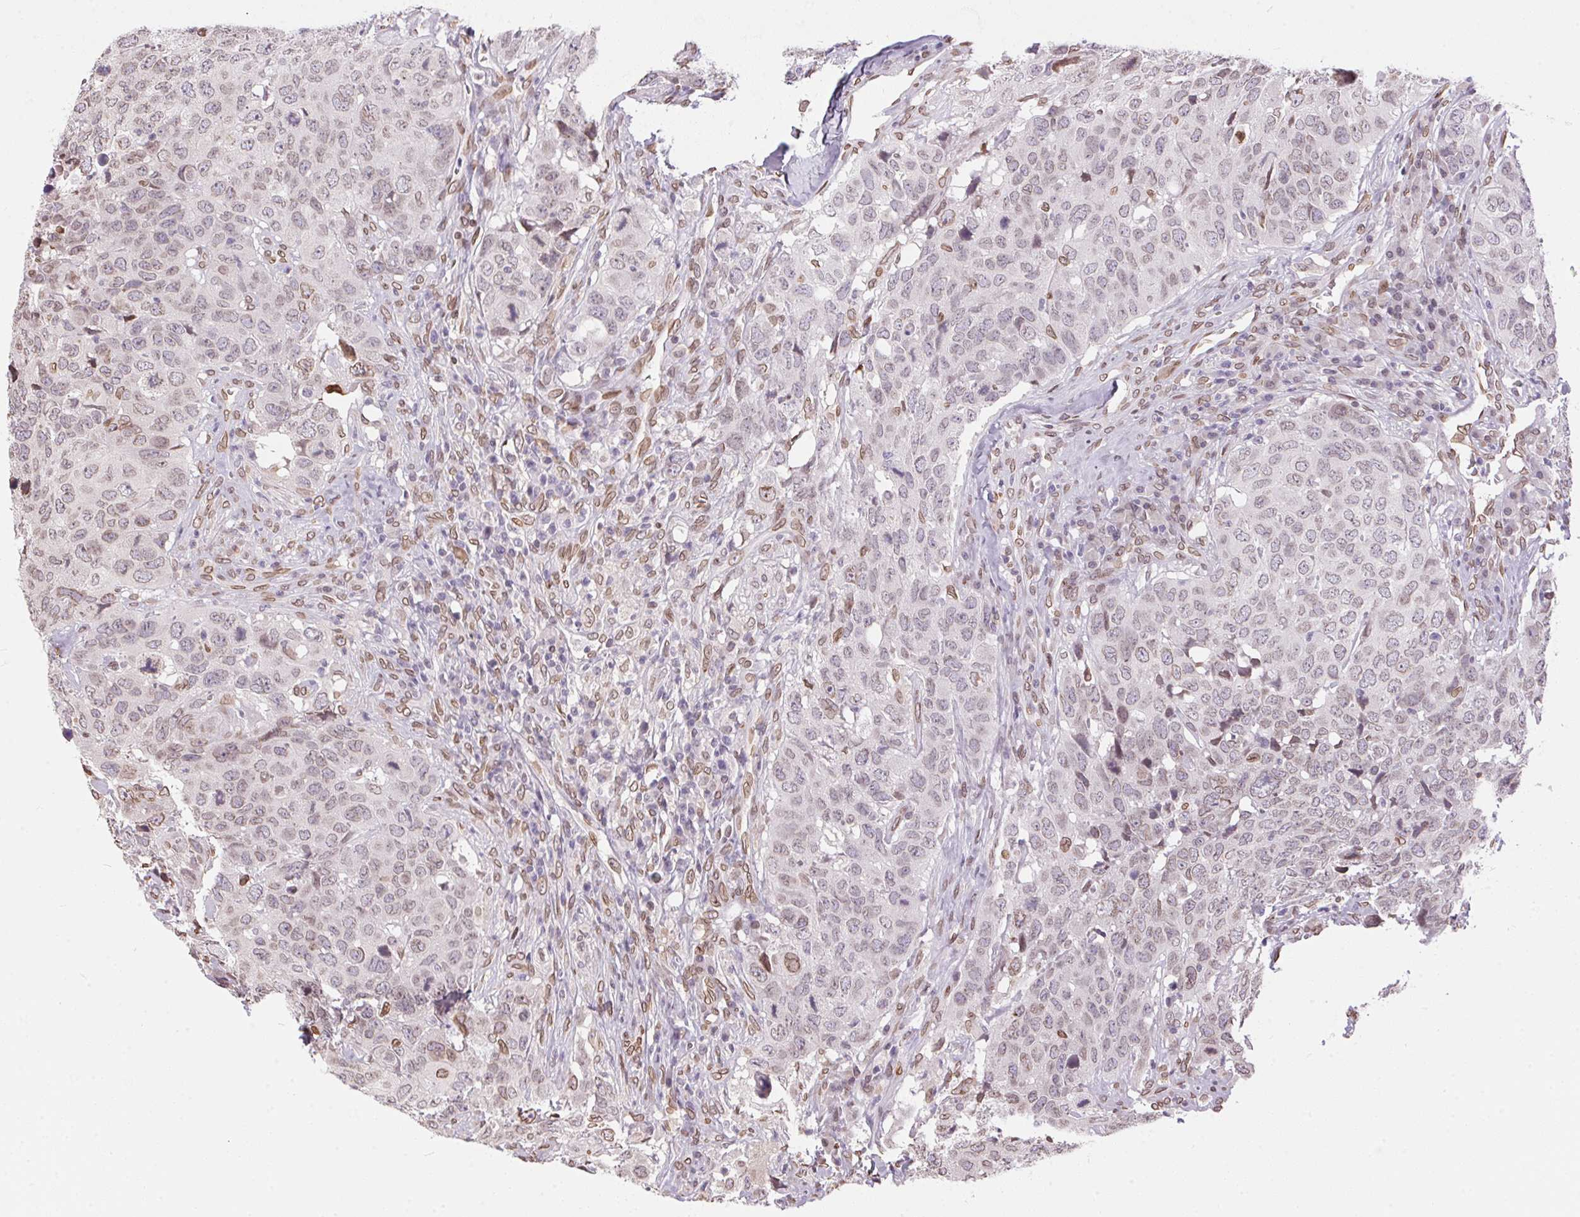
{"staining": {"intensity": "weak", "quantity": "25%-75%", "location": "nuclear"}, "tissue": "head and neck cancer", "cell_type": "Tumor cells", "image_type": "cancer", "snomed": [{"axis": "morphology", "description": "Normal tissue, NOS"}, {"axis": "morphology", "description": "Squamous cell carcinoma, NOS"}, {"axis": "topography", "description": "Skeletal muscle"}, {"axis": "topography", "description": "Vascular tissue"}, {"axis": "topography", "description": "Peripheral nerve tissue"}, {"axis": "topography", "description": "Head-Neck"}], "caption": "Human head and neck cancer (squamous cell carcinoma) stained for a protein (brown) reveals weak nuclear positive expression in about 25%-75% of tumor cells.", "gene": "TMEM175", "patient": {"sex": "male", "age": 66}}